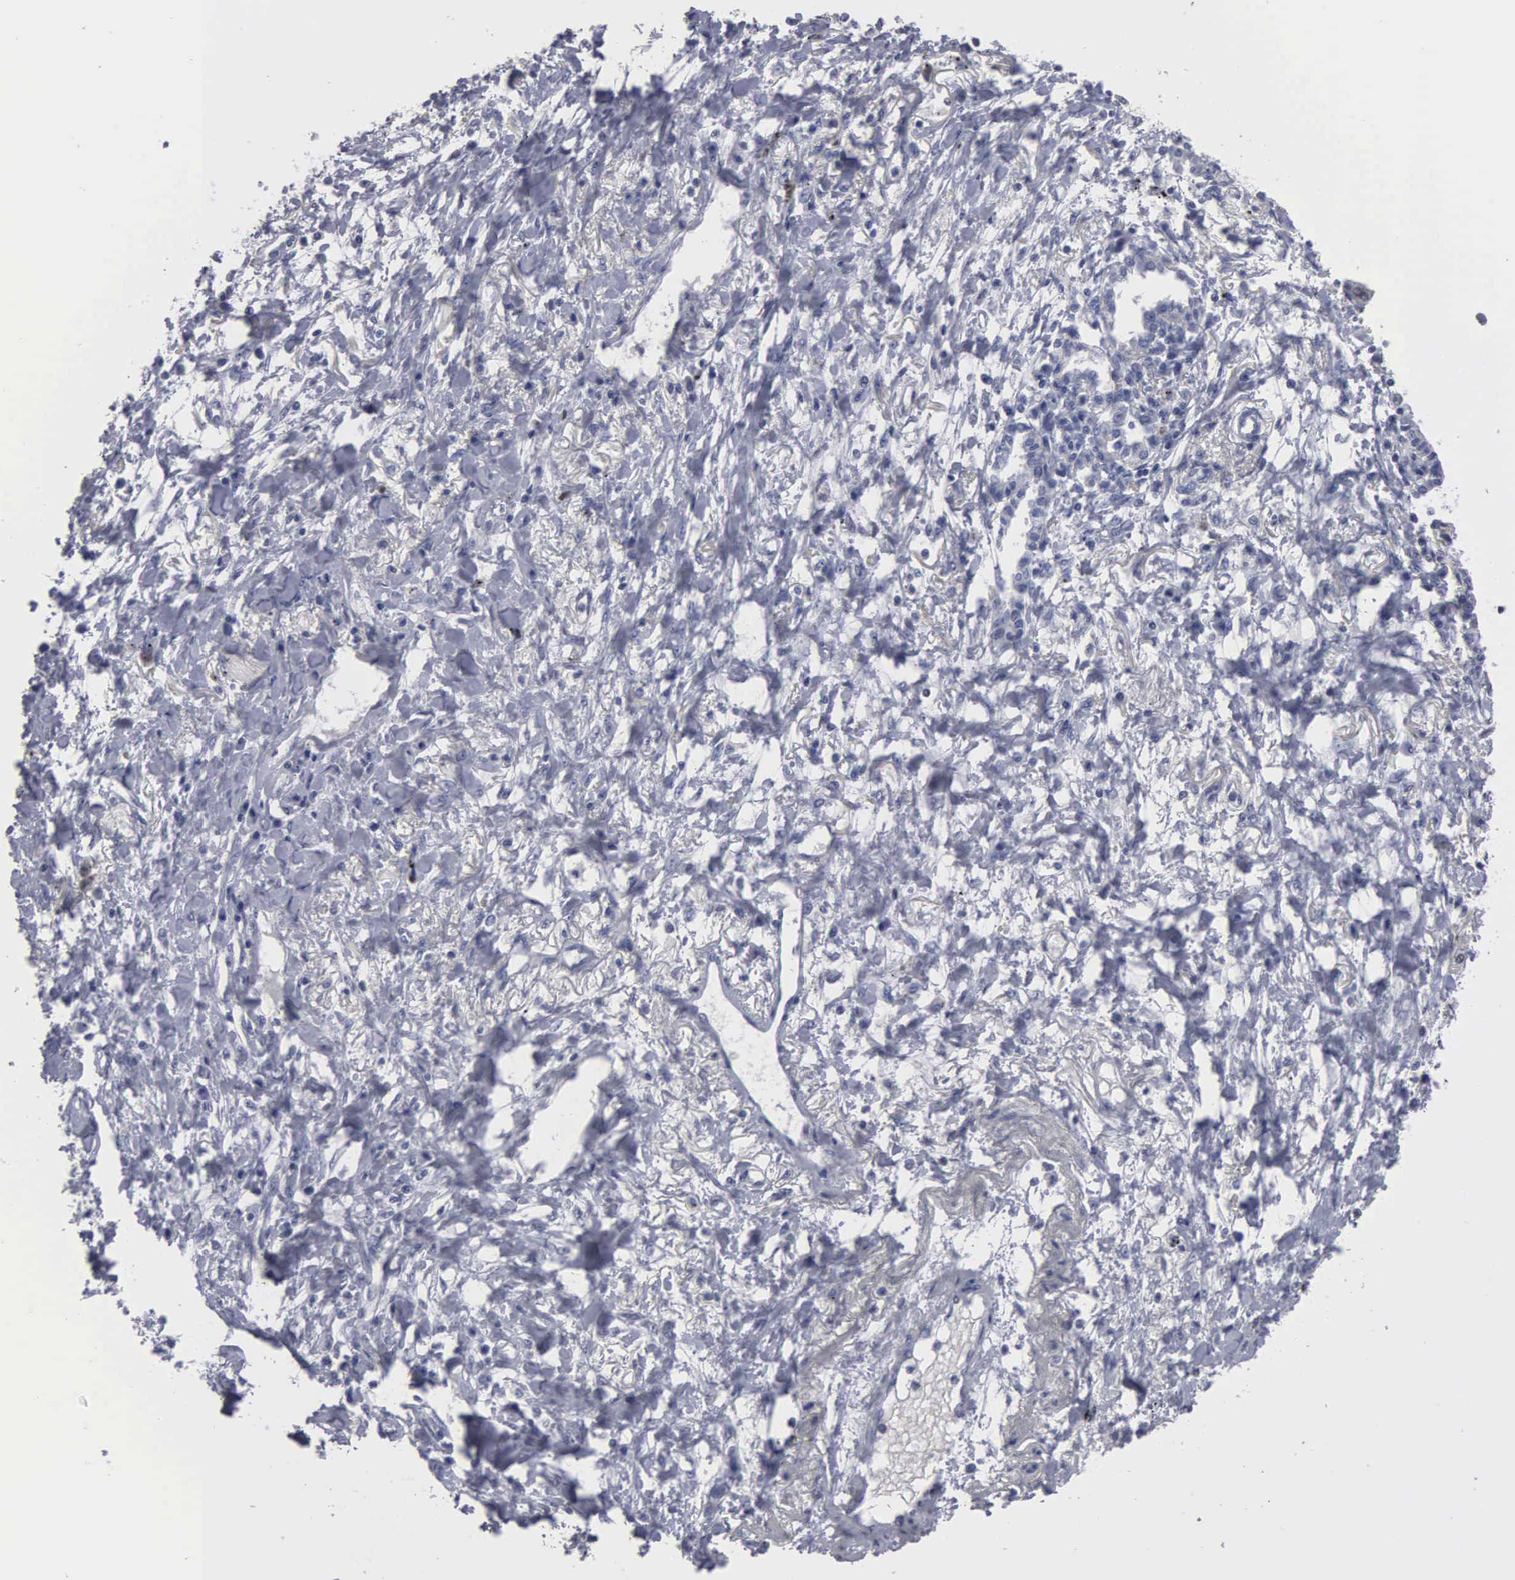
{"staining": {"intensity": "negative", "quantity": "none", "location": "none"}, "tissue": "lung cancer", "cell_type": "Tumor cells", "image_type": "cancer", "snomed": [{"axis": "morphology", "description": "Adenocarcinoma, NOS"}, {"axis": "topography", "description": "Lung"}], "caption": "Tumor cells are negative for protein expression in human lung cancer (adenocarcinoma).", "gene": "UPB1", "patient": {"sex": "male", "age": 60}}